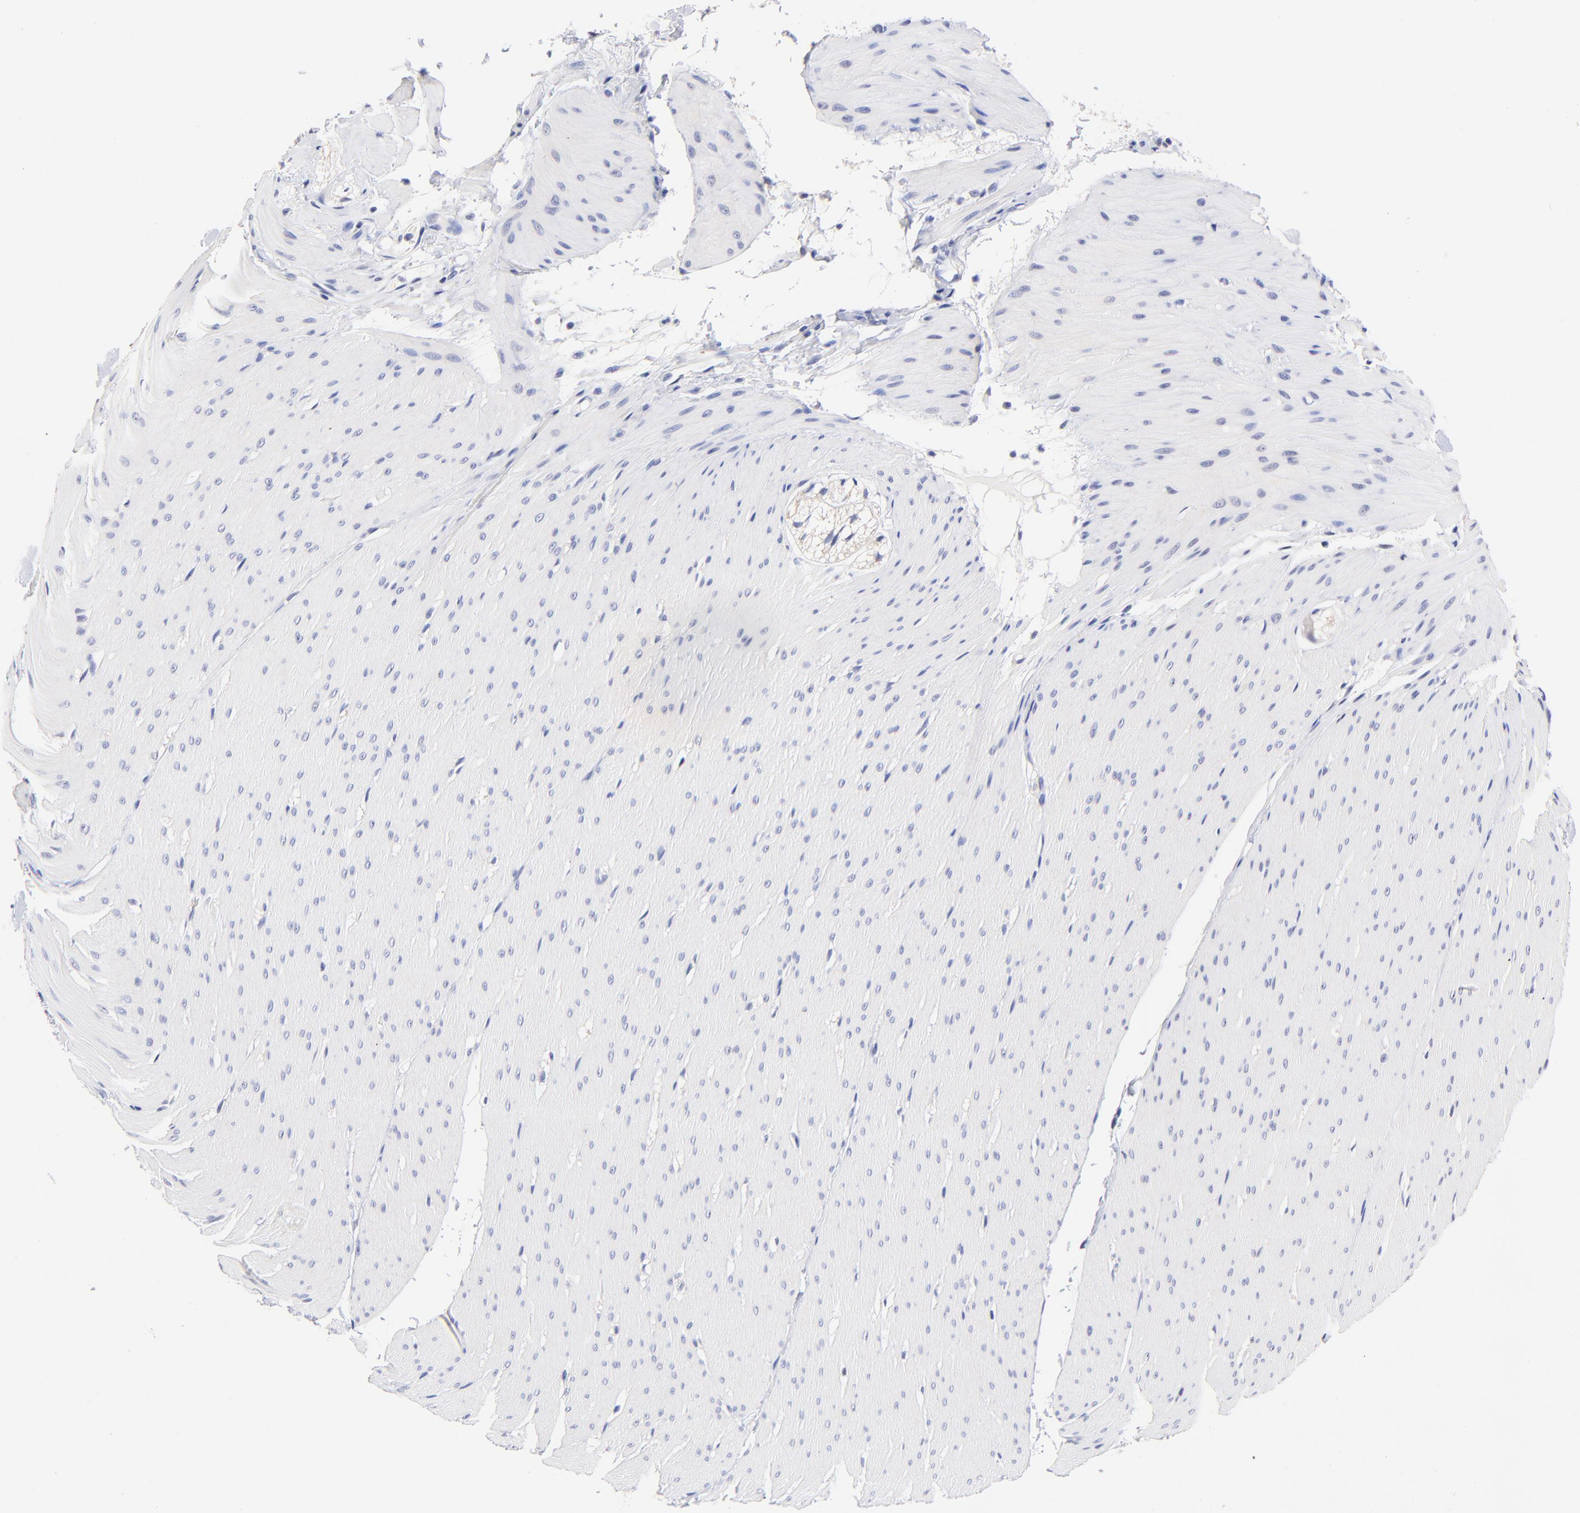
{"staining": {"intensity": "negative", "quantity": "none", "location": "none"}, "tissue": "smooth muscle", "cell_type": "Smooth muscle cells", "image_type": "normal", "snomed": [{"axis": "morphology", "description": "Normal tissue, NOS"}, {"axis": "topography", "description": "Smooth muscle"}, {"axis": "topography", "description": "Colon"}], "caption": "Immunohistochemistry (IHC) of unremarkable smooth muscle shows no positivity in smooth muscle cells. (DAB immunohistochemistry, high magnification).", "gene": "ZNF155", "patient": {"sex": "male", "age": 67}}